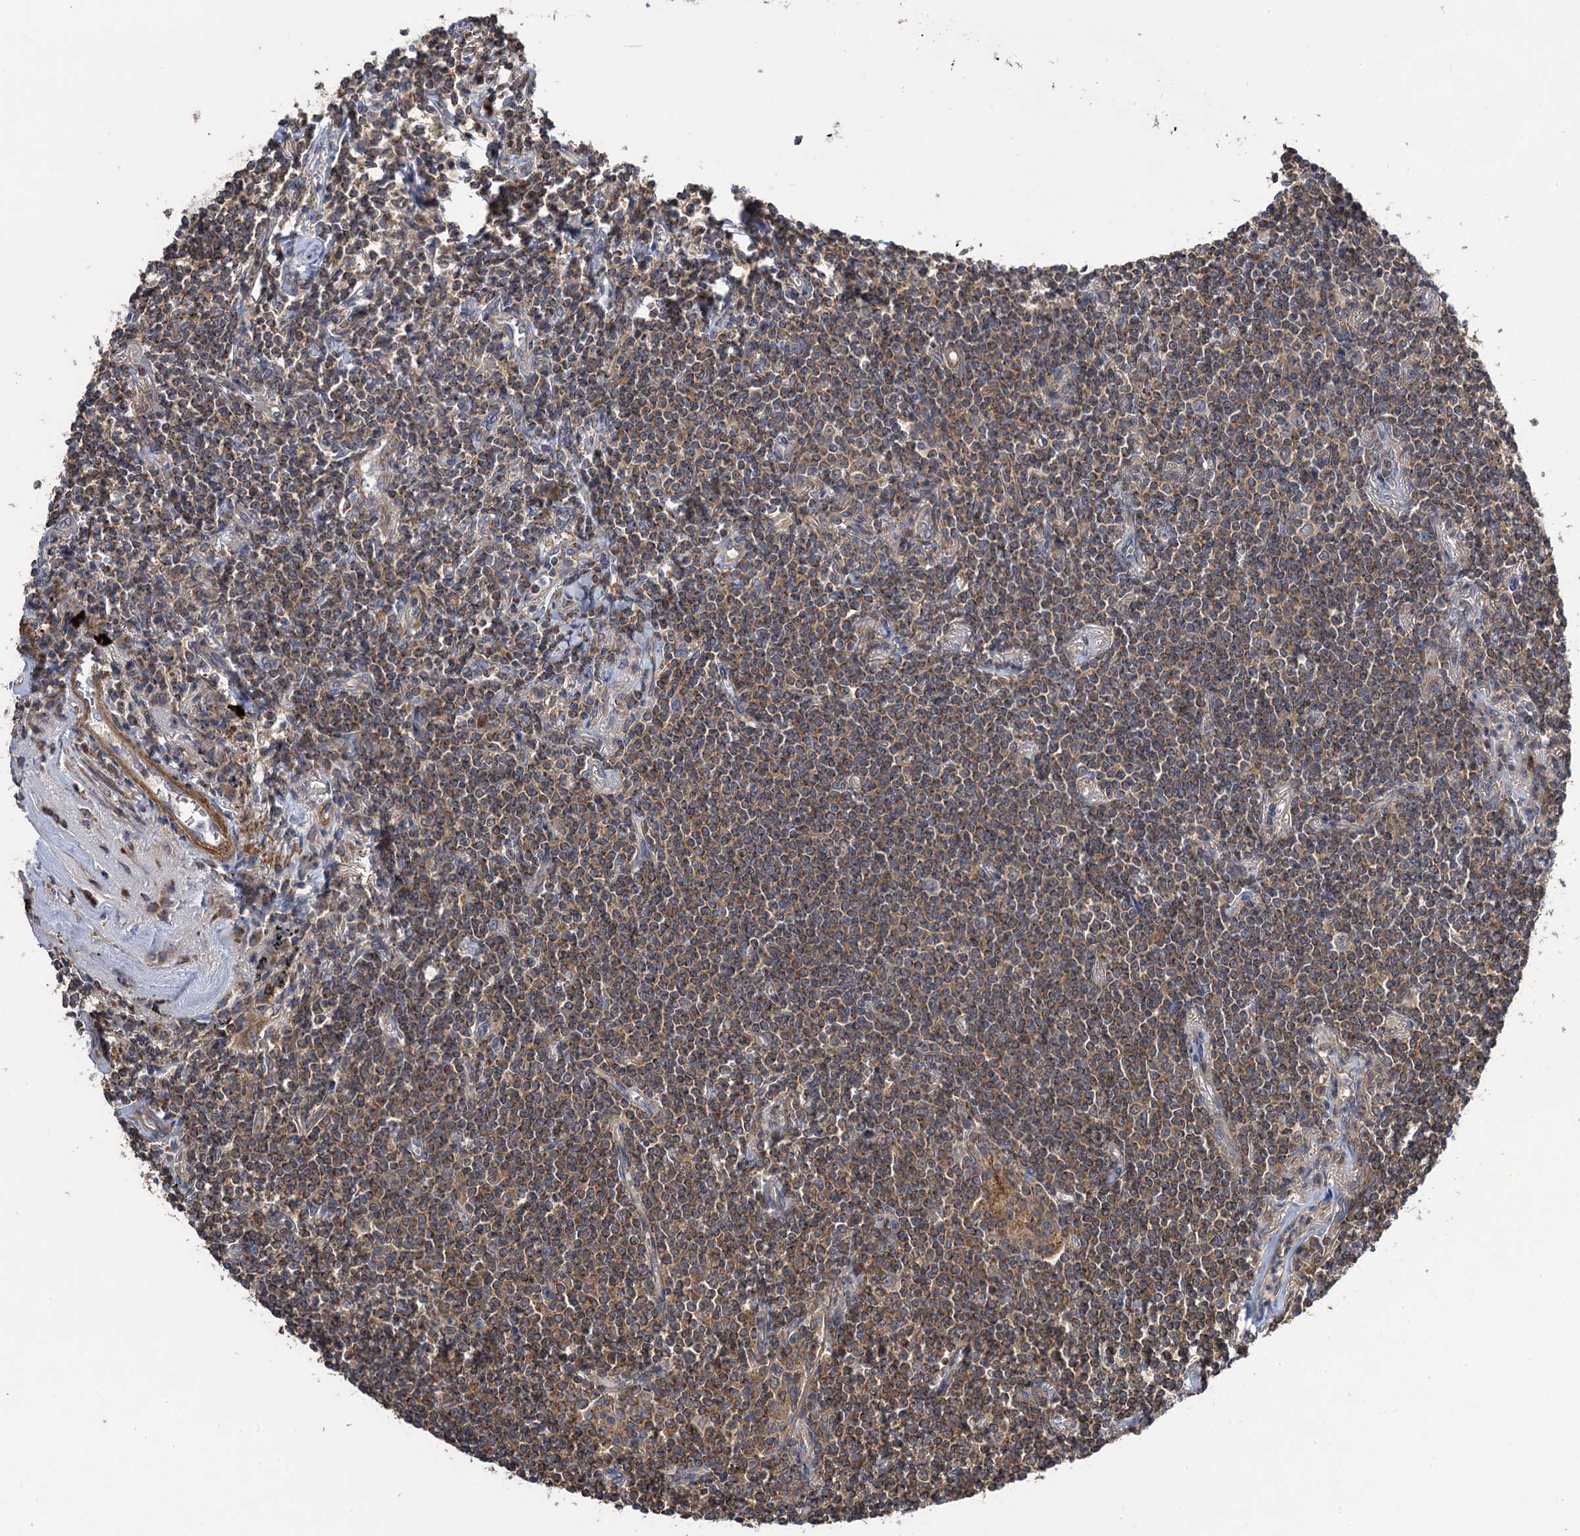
{"staining": {"intensity": "weak", "quantity": ">75%", "location": "cytoplasmic/membranous"}, "tissue": "lymphoma", "cell_type": "Tumor cells", "image_type": "cancer", "snomed": [{"axis": "morphology", "description": "Malignant lymphoma, non-Hodgkin's type, Low grade"}, {"axis": "topography", "description": "Lung"}], "caption": "Immunohistochemical staining of human lymphoma demonstrates low levels of weak cytoplasmic/membranous staining in approximately >75% of tumor cells. Using DAB (3,3'-diaminobenzidine) (brown) and hematoxylin (blue) stains, captured at high magnification using brightfield microscopy.", "gene": "WDR88", "patient": {"sex": "female", "age": 71}}